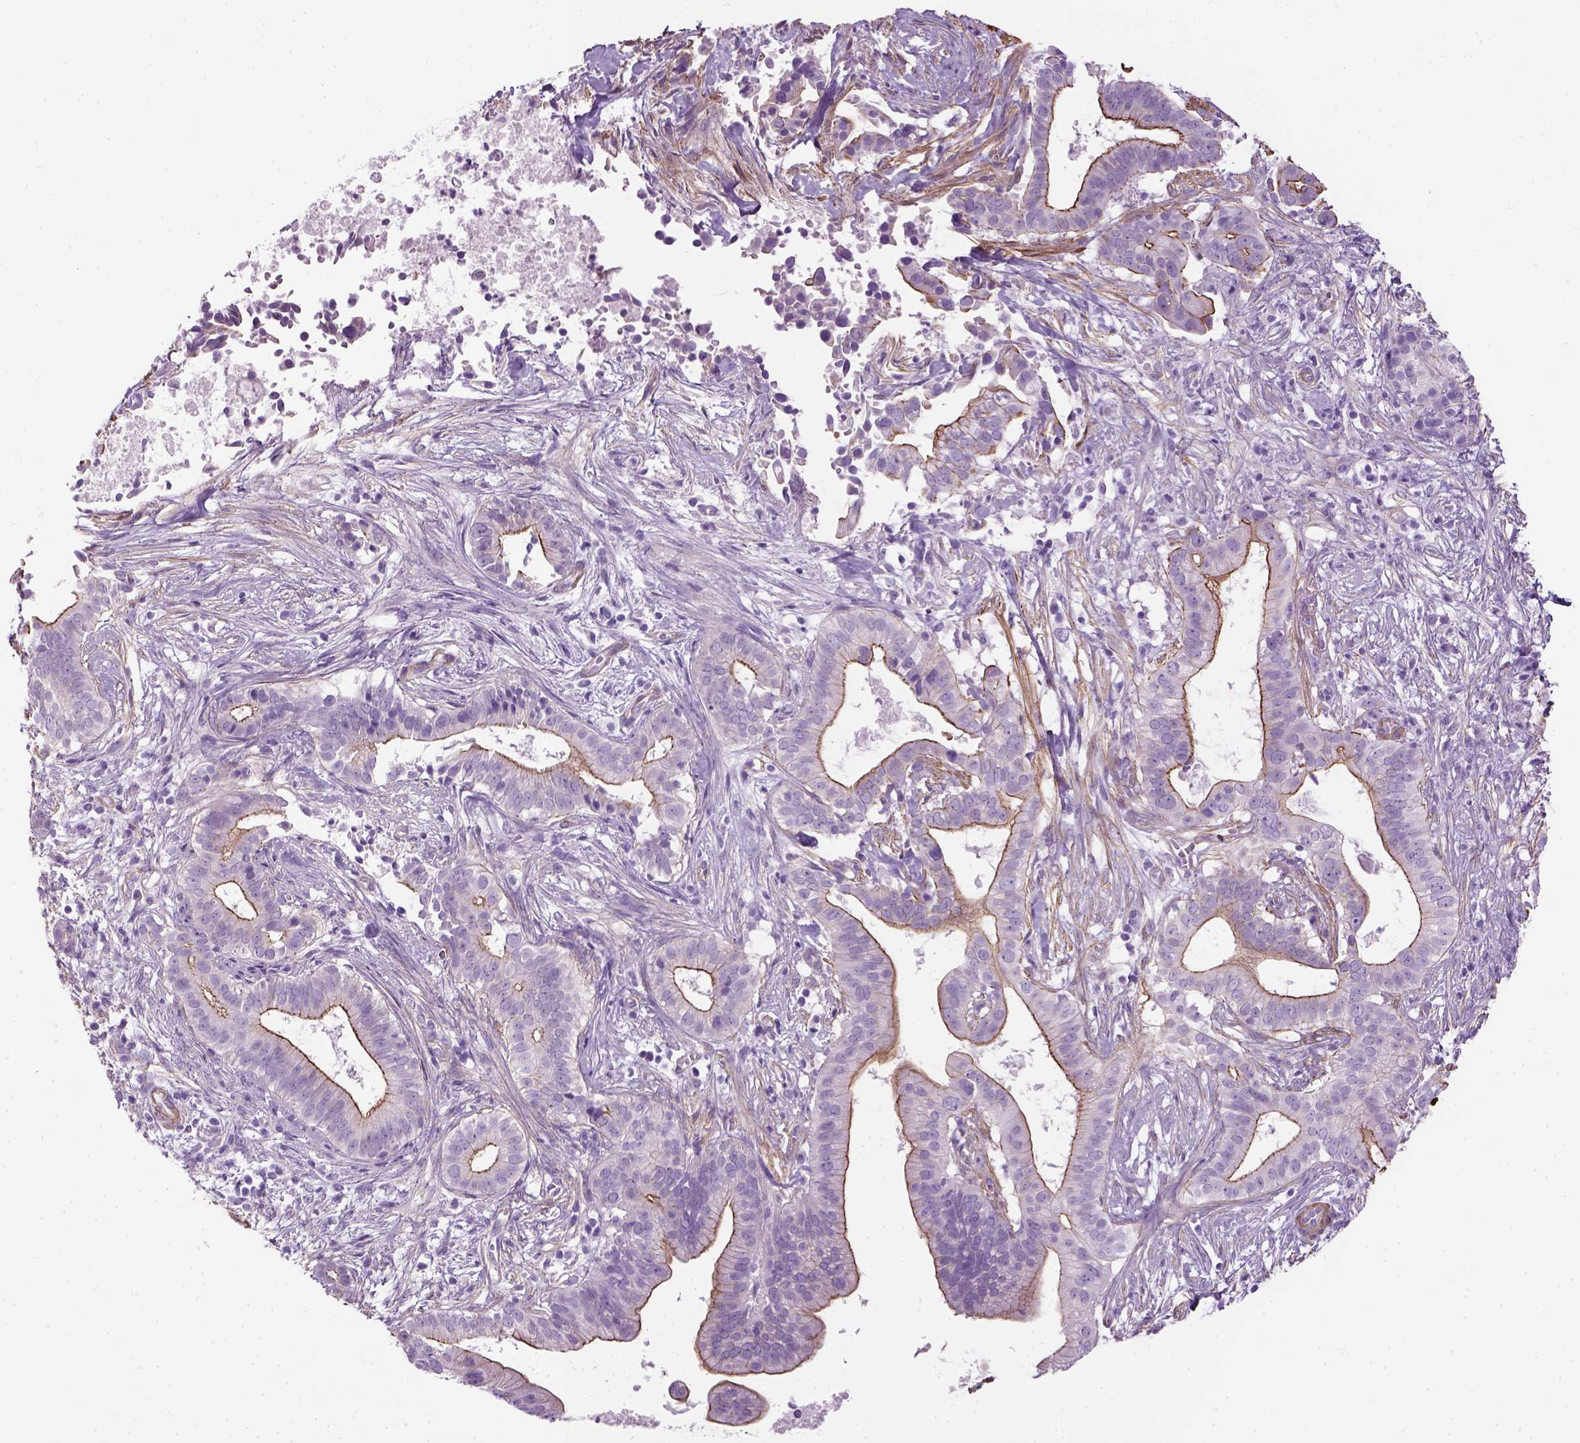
{"staining": {"intensity": "moderate", "quantity": ">75%", "location": "cytoplasmic/membranous"}, "tissue": "pancreatic cancer", "cell_type": "Tumor cells", "image_type": "cancer", "snomed": [{"axis": "morphology", "description": "Adenocarcinoma, NOS"}, {"axis": "topography", "description": "Pancreas"}], "caption": "Pancreatic adenocarcinoma stained for a protein (brown) shows moderate cytoplasmic/membranous positive expression in about >75% of tumor cells.", "gene": "FAM161A", "patient": {"sex": "male", "age": 61}}